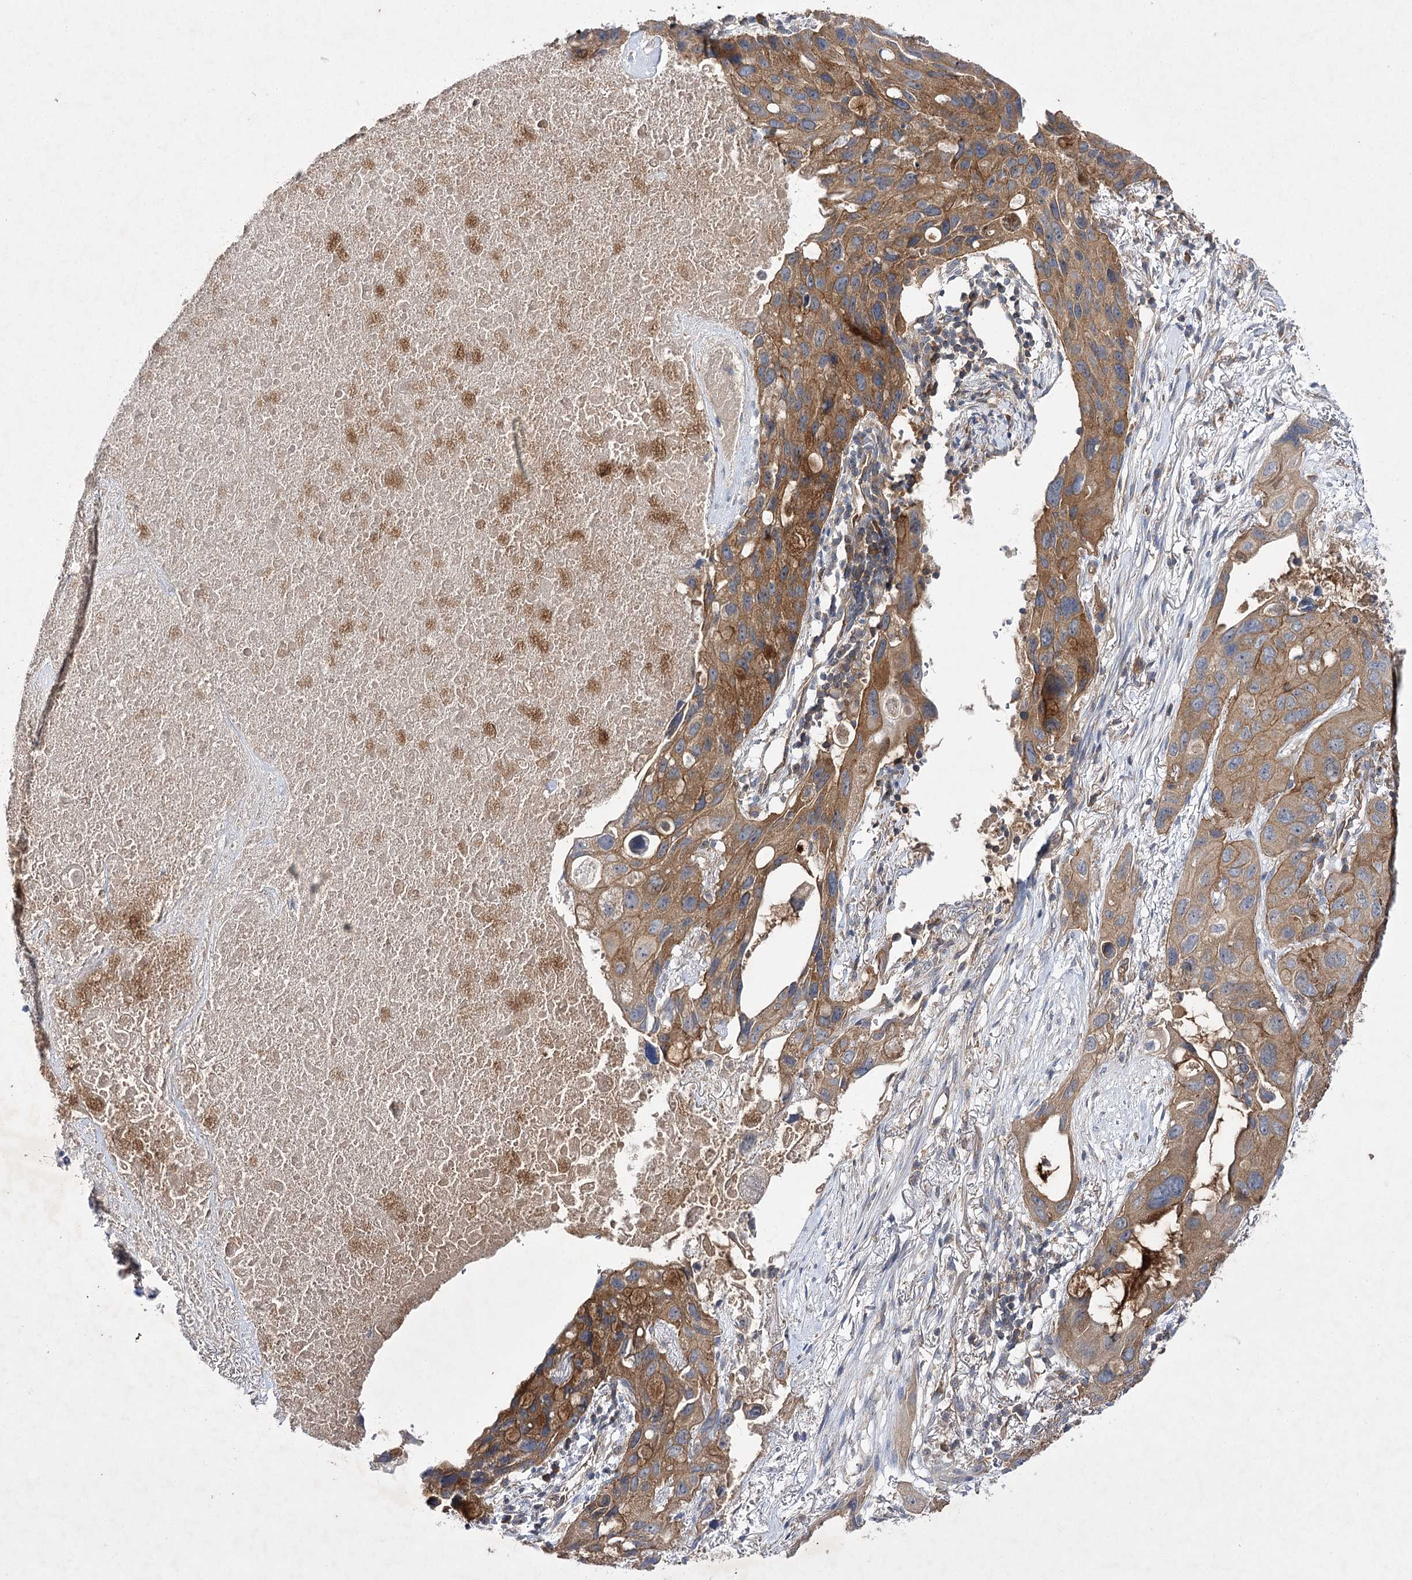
{"staining": {"intensity": "moderate", "quantity": ">75%", "location": "cytoplasmic/membranous"}, "tissue": "lung cancer", "cell_type": "Tumor cells", "image_type": "cancer", "snomed": [{"axis": "morphology", "description": "Squamous cell carcinoma, NOS"}, {"axis": "topography", "description": "Lung"}], "caption": "Protein expression analysis of human squamous cell carcinoma (lung) reveals moderate cytoplasmic/membranous expression in approximately >75% of tumor cells.", "gene": "BCR", "patient": {"sex": "female", "age": 73}}